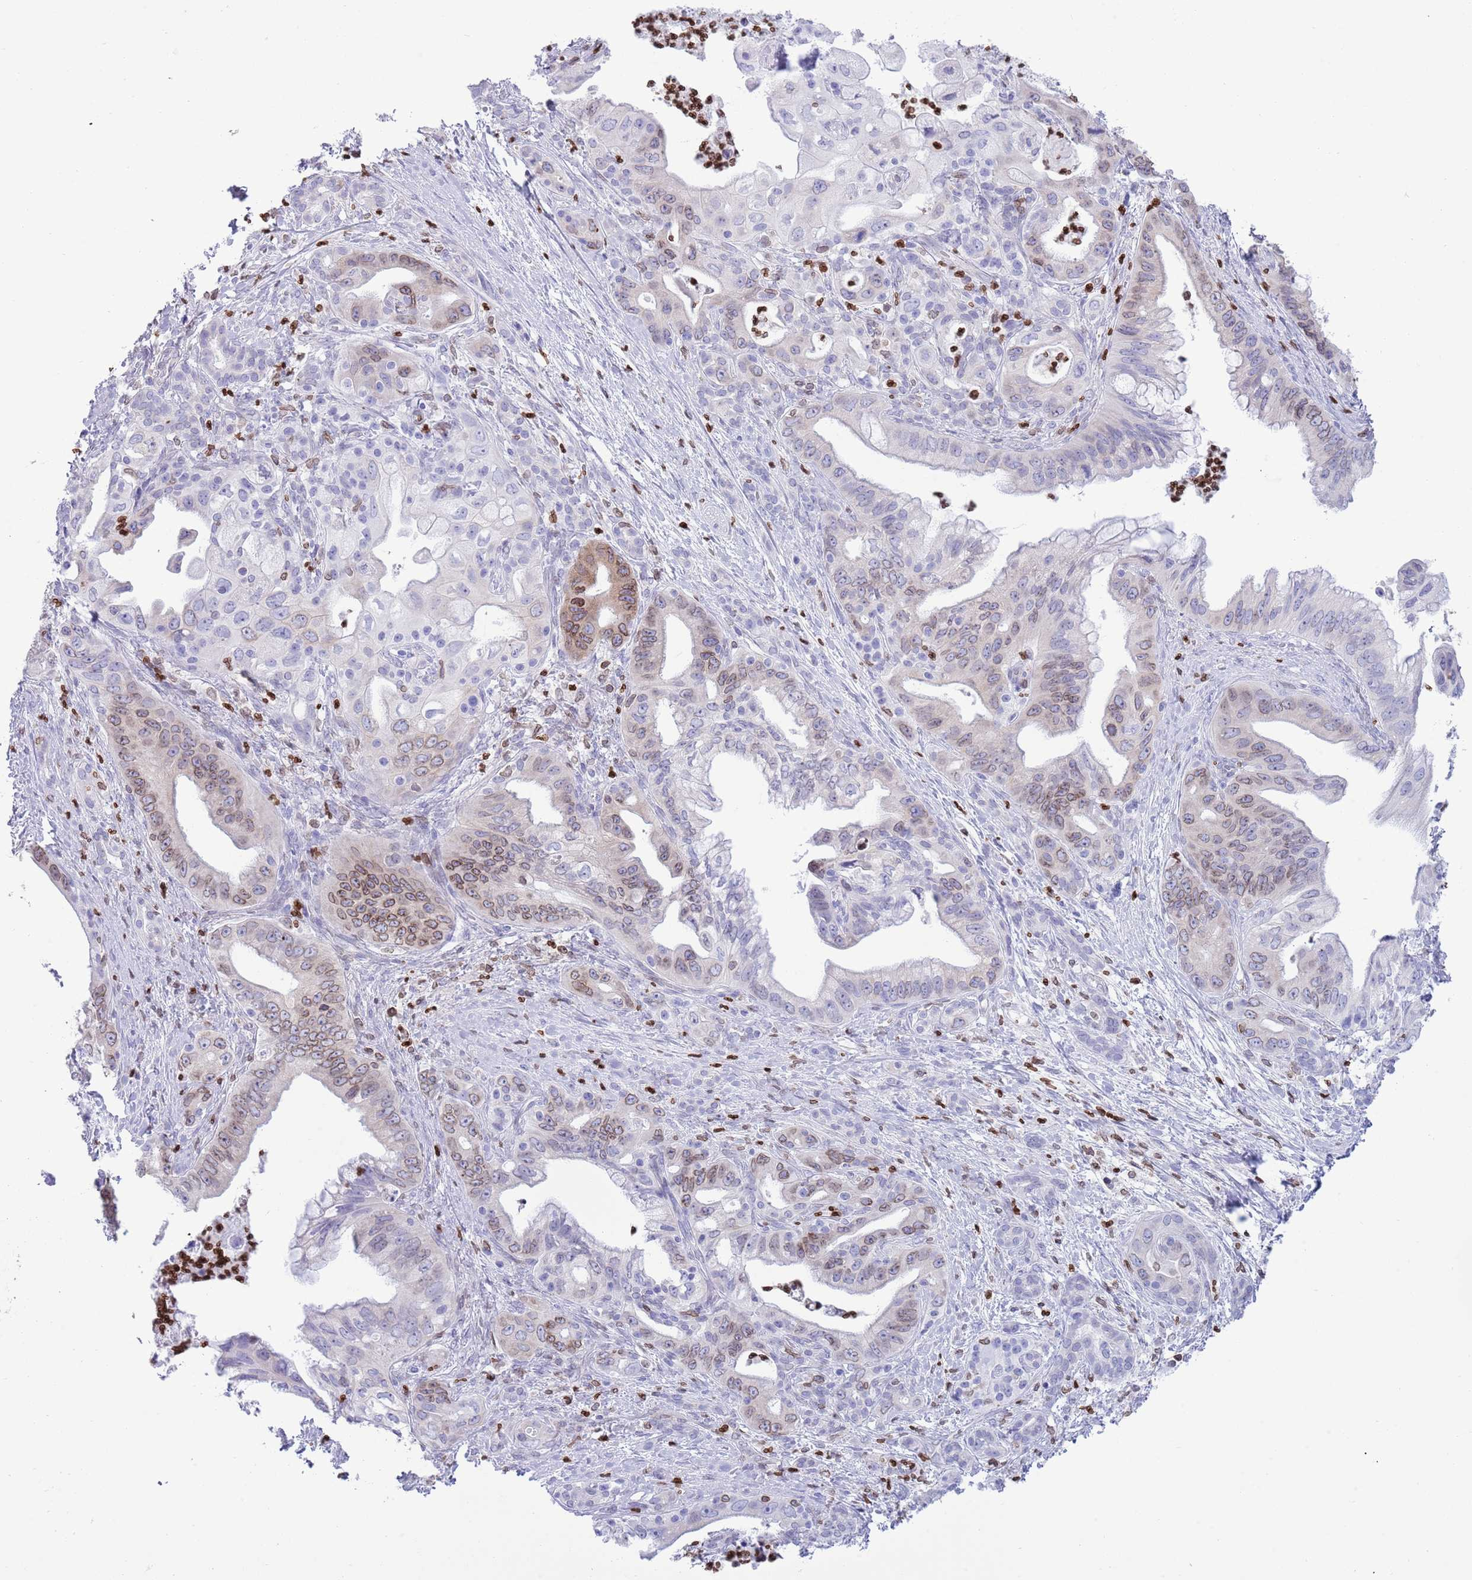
{"staining": {"intensity": "moderate", "quantity": "<25%", "location": "cytoplasmic/membranous,nuclear"}, "tissue": "pancreatic cancer", "cell_type": "Tumor cells", "image_type": "cancer", "snomed": [{"axis": "morphology", "description": "Adenocarcinoma, NOS"}, {"axis": "topography", "description": "Pancreas"}], "caption": "Immunohistochemistry (IHC) photomicrograph of pancreatic cancer stained for a protein (brown), which reveals low levels of moderate cytoplasmic/membranous and nuclear positivity in approximately <25% of tumor cells.", "gene": "LBR", "patient": {"sex": "male", "age": 58}}